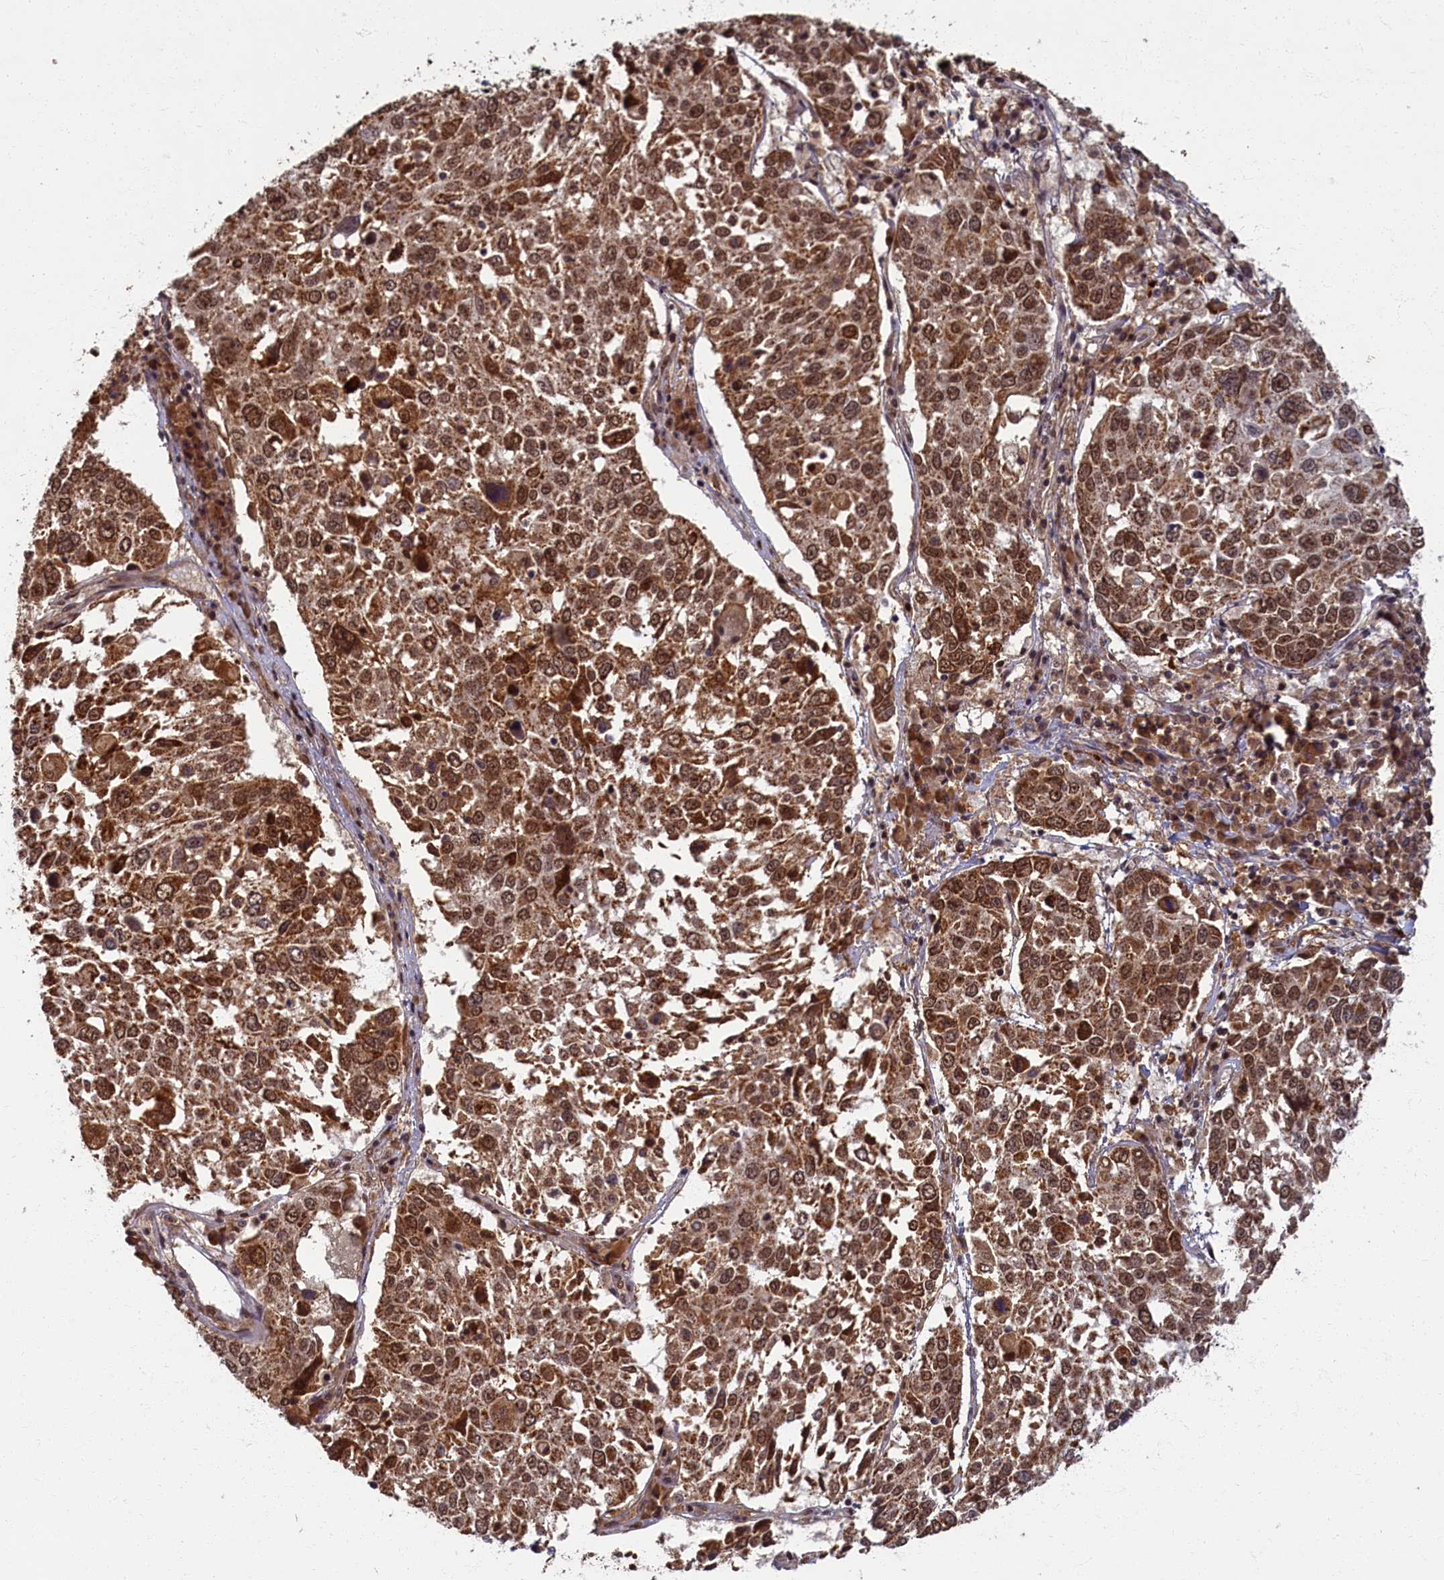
{"staining": {"intensity": "strong", "quantity": ">75%", "location": "cytoplasmic/membranous,nuclear"}, "tissue": "lung cancer", "cell_type": "Tumor cells", "image_type": "cancer", "snomed": [{"axis": "morphology", "description": "Squamous cell carcinoma, NOS"}, {"axis": "topography", "description": "Lung"}], "caption": "IHC histopathology image of neoplastic tissue: human lung cancer (squamous cell carcinoma) stained using immunohistochemistry (IHC) reveals high levels of strong protein expression localized specifically in the cytoplasmic/membranous and nuclear of tumor cells, appearing as a cytoplasmic/membranous and nuclear brown color.", "gene": "BRCA1", "patient": {"sex": "male", "age": 65}}